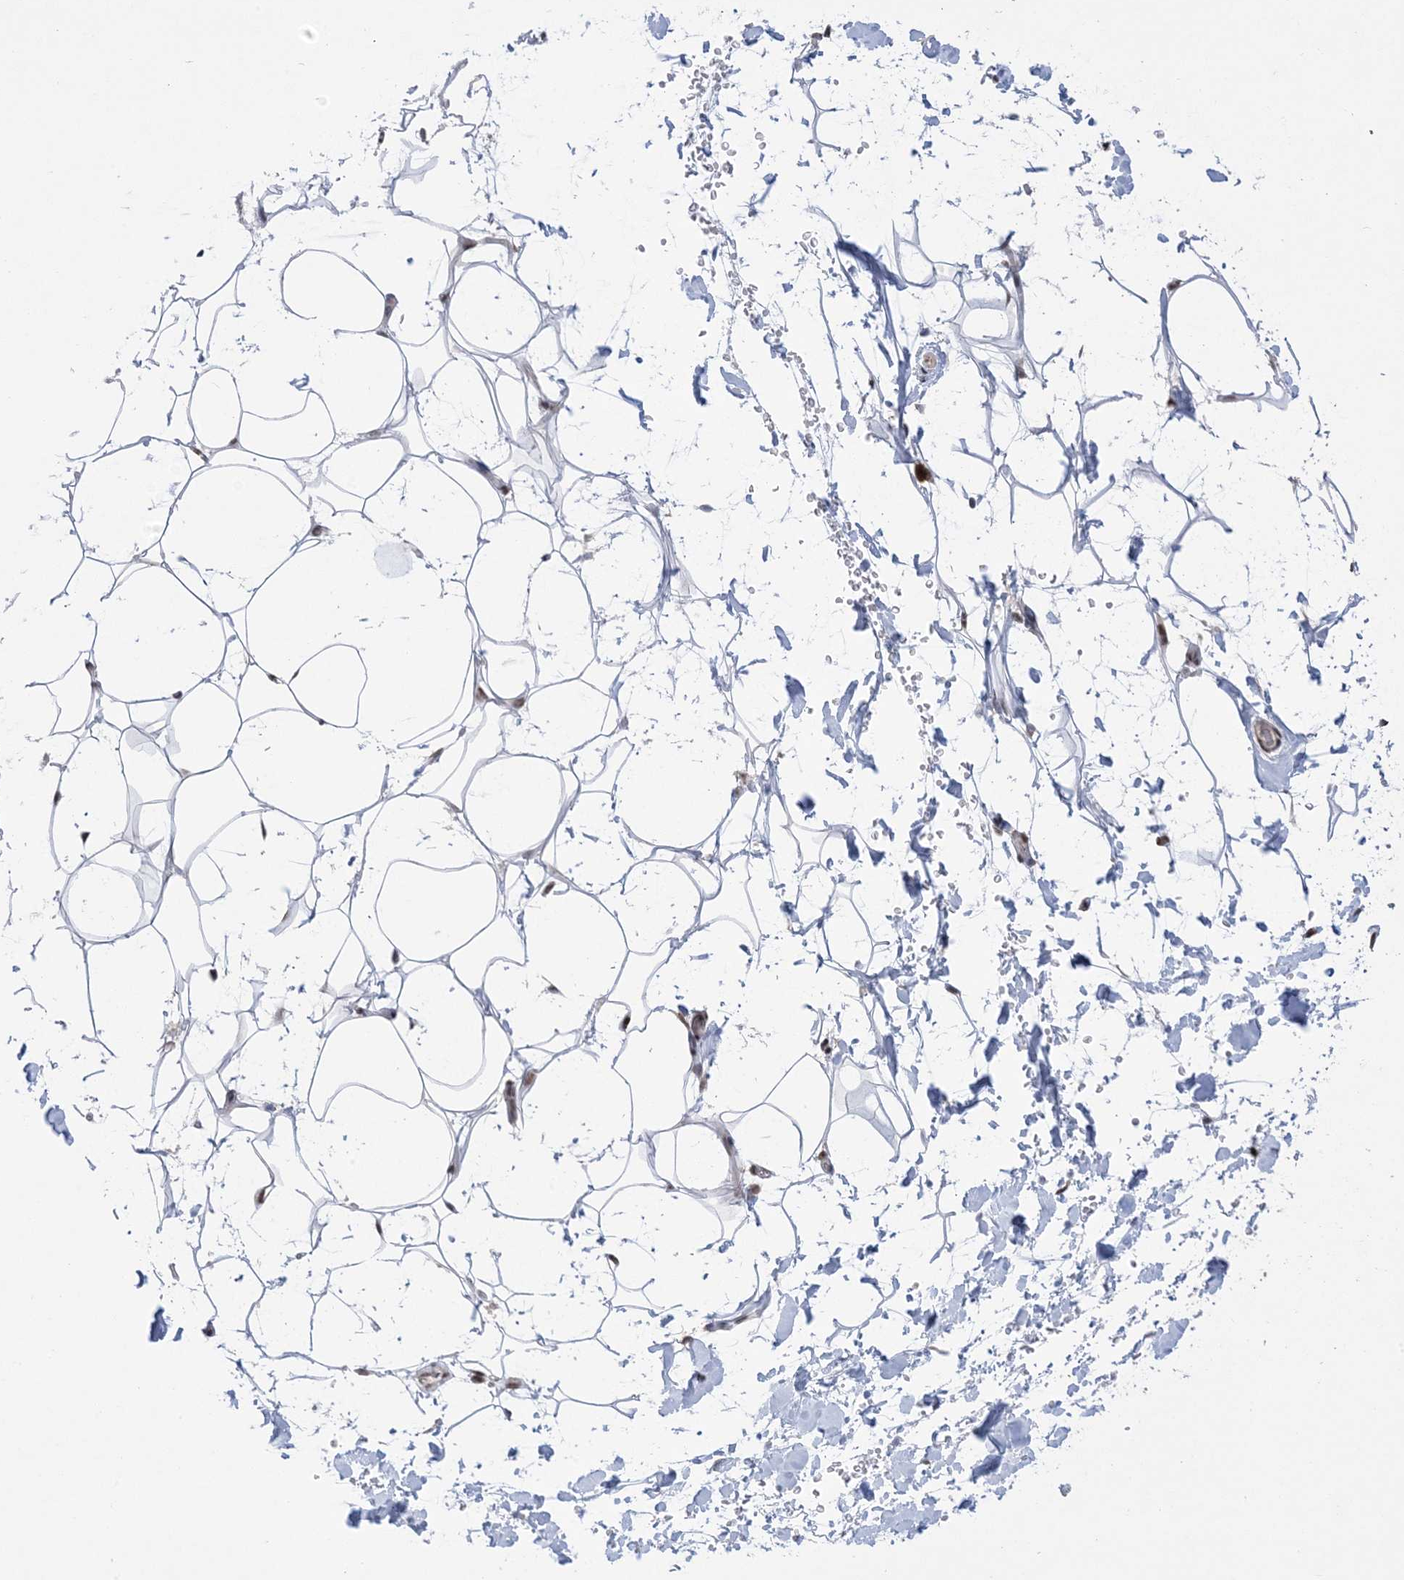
{"staining": {"intensity": "negative", "quantity": "none", "location": "none"}, "tissue": "adipose tissue", "cell_type": "Adipocytes", "image_type": "normal", "snomed": [{"axis": "morphology", "description": "Normal tissue, NOS"}, {"axis": "topography", "description": "Breast"}], "caption": "The IHC image has no significant positivity in adipocytes of adipose tissue. The staining is performed using DAB (3,3'-diaminobenzidine) brown chromogen with nuclei counter-stained in using hematoxylin.", "gene": "TRMT10C", "patient": {"sex": "female", "age": 26}}